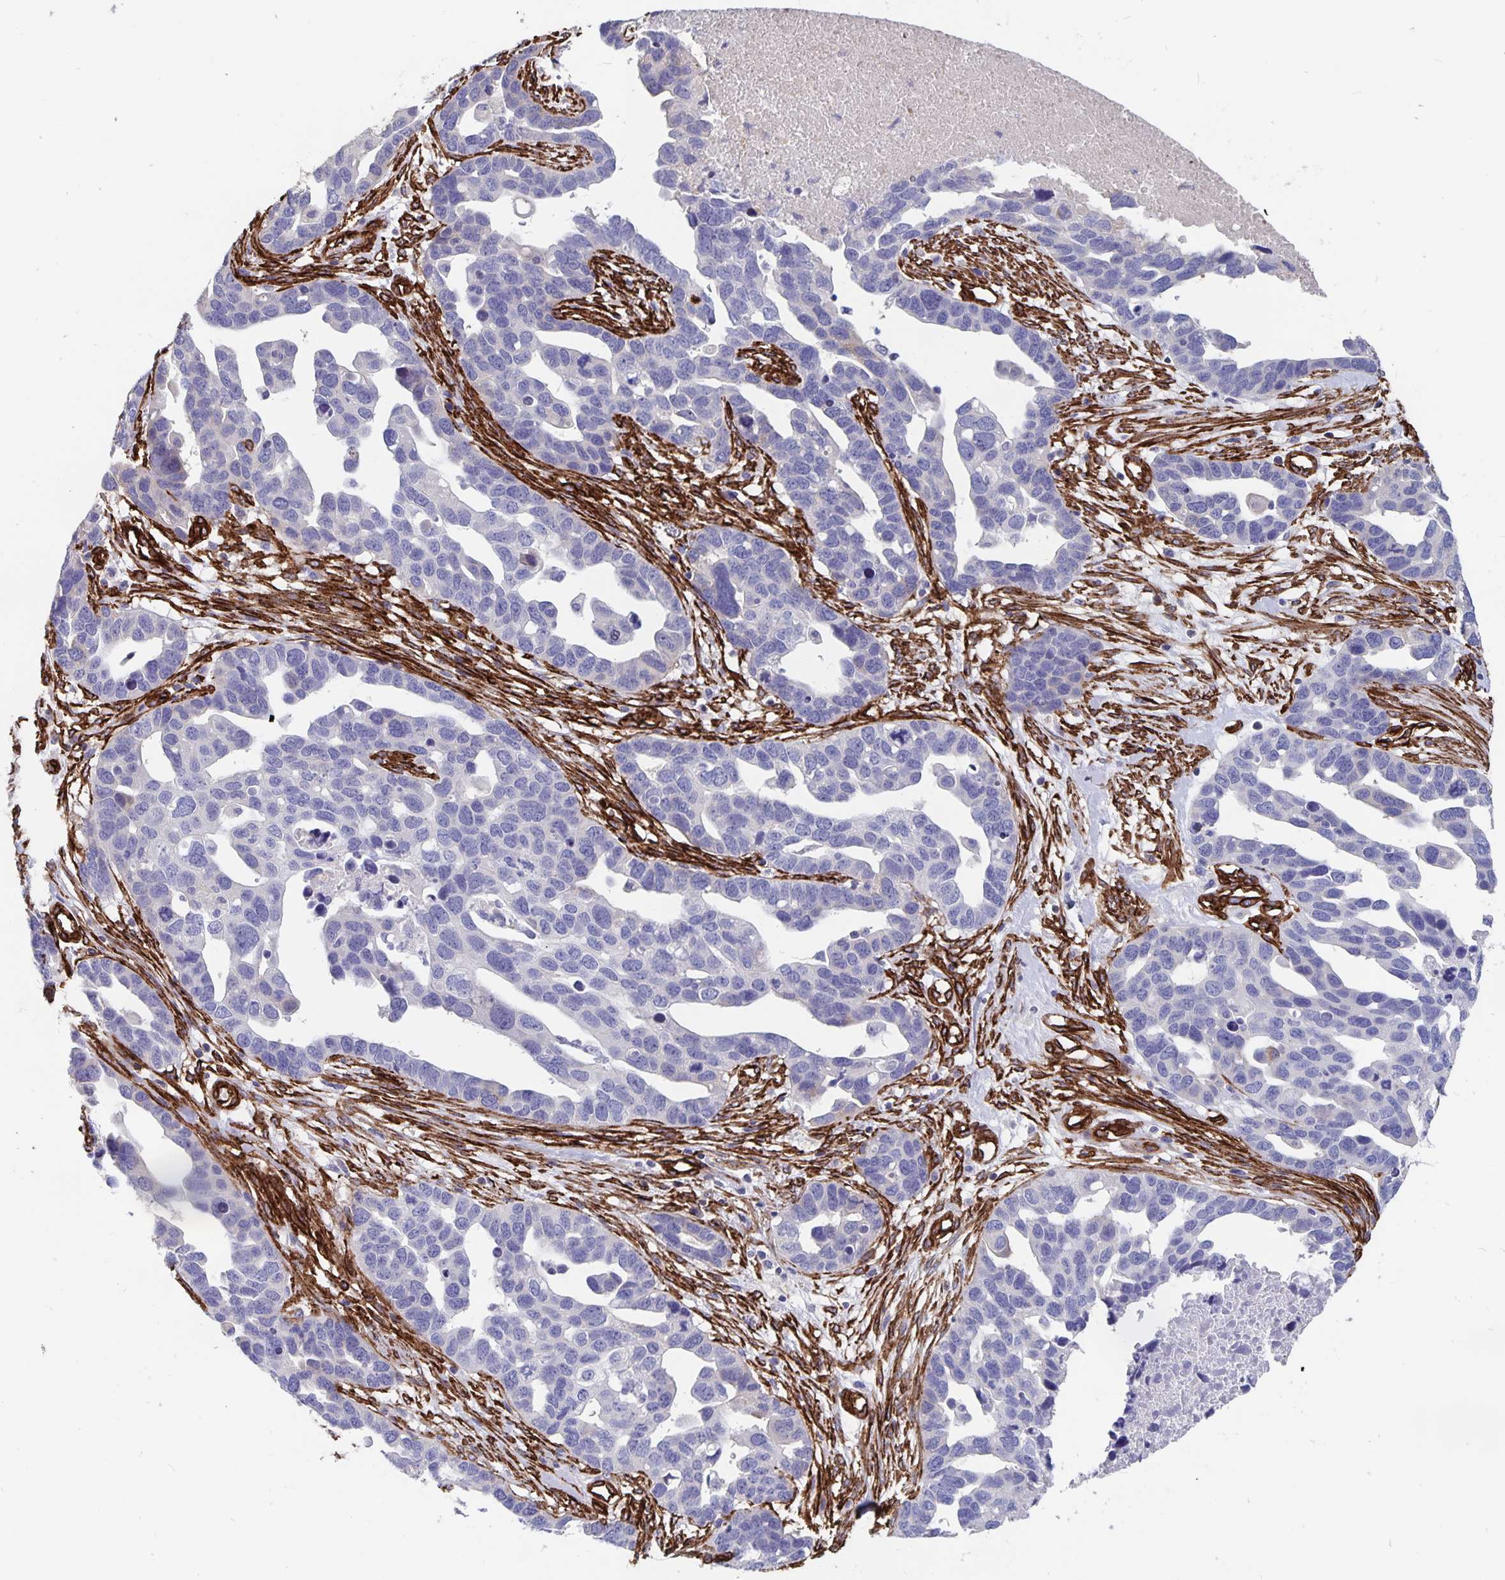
{"staining": {"intensity": "negative", "quantity": "none", "location": "none"}, "tissue": "ovarian cancer", "cell_type": "Tumor cells", "image_type": "cancer", "snomed": [{"axis": "morphology", "description": "Cystadenocarcinoma, serous, NOS"}, {"axis": "topography", "description": "Ovary"}], "caption": "Immunohistochemistry micrograph of neoplastic tissue: human ovarian cancer stained with DAB displays no significant protein staining in tumor cells.", "gene": "DCHS2", "patient": {"sex": "female", "age": 54}}